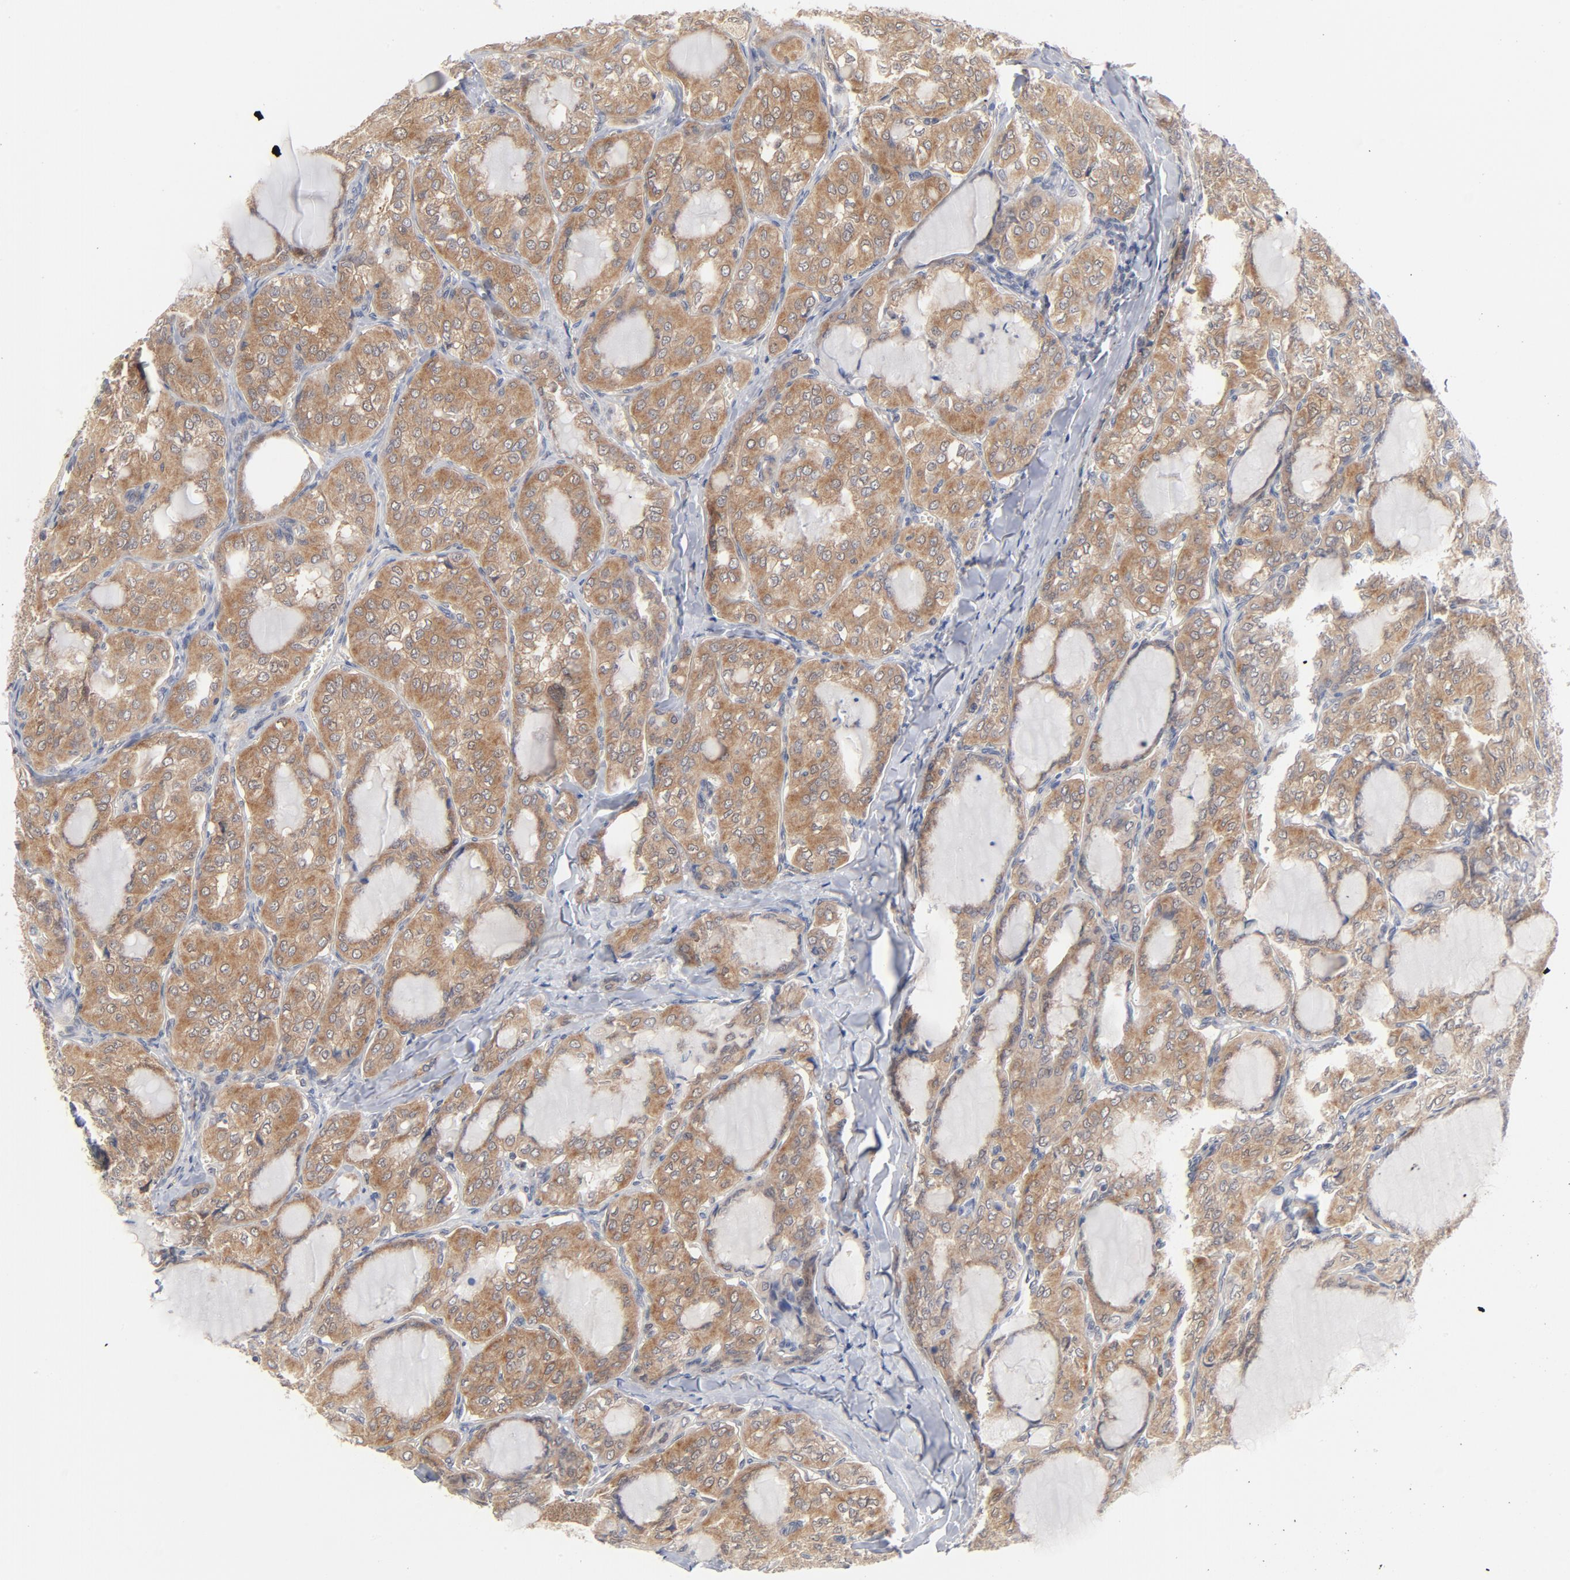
{"staining": {"intensity": "moderate", "quantity": ">75%", "location": "cytoplasmic/membranous"}, "tissue": "thyroid cancer", "cell_type": "Tumor cells", "image_type": "cancer", "snomed": [{"axis": "morphology", "description": "Papillary adenocarcinoma, NOS"}, {"axis": "topography", "description": "Thyroid gland"}], "caption": "Immunohistochemical staining of thyroid cancer reveals moderate cytoplasmic/membranous protein positivity in about >75% of tumor cells.", "gene": "UBL4A", "patient": {"sex": "male", "age": 20}}